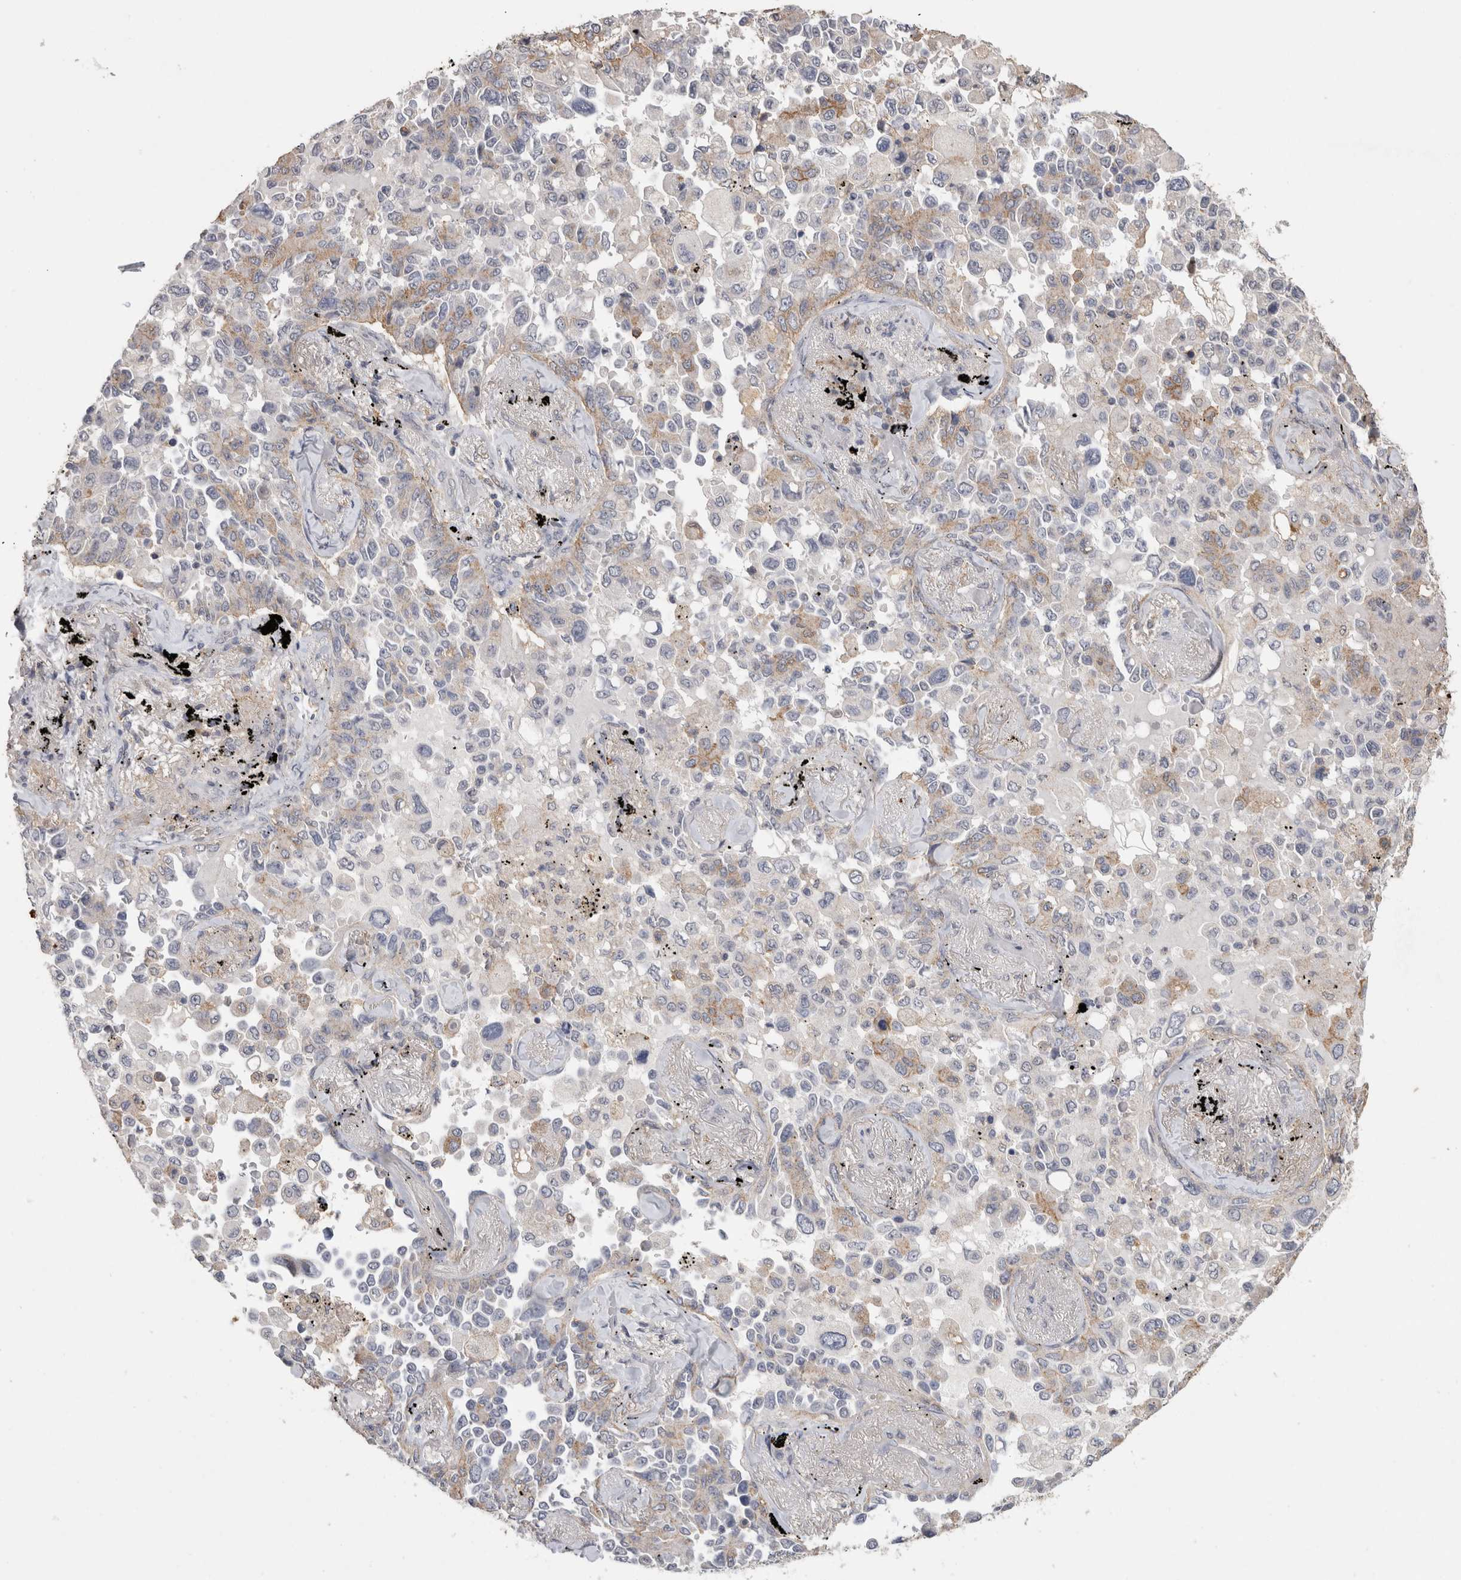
{"staining": {"intensity": "weak", "quantity": "25%-75%", "location": "cytoplasmic/membranous"}, "tissue": "lung cancer", "cell_type": "Tumor cells", "image_type": "cancer", "snomed": [{"axis": "morphology", "description": "Adenocarcinoma, NOS"}, {"axis": "topography", "description": "Lung"}], "caption": "The immunohistochemical stain shows weak cytoplasmic/membranous expression in tumor cells of lung cancer tissue. (Stains: DAB in brown, nuclei in blue, Microscopy: brightfield microscopy at high magnification).", "gene": "CNTFR", "patient": {"sex": "female", "age": 67}}